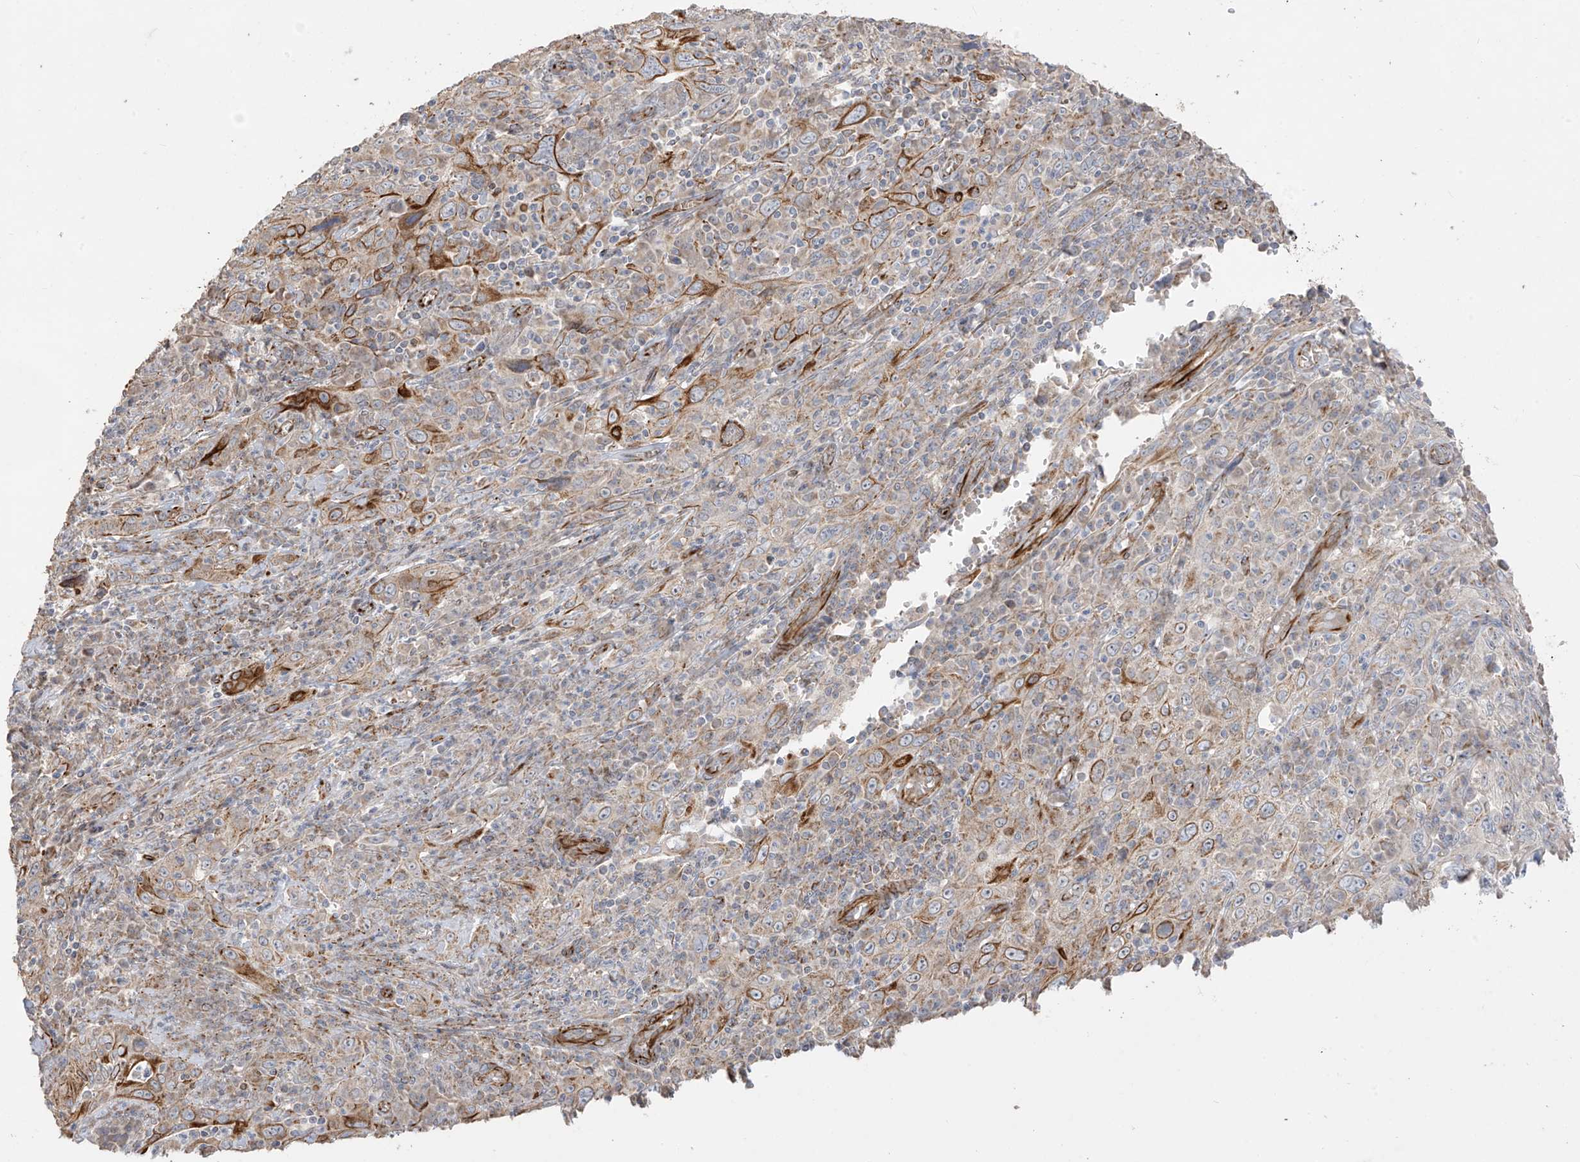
{"staining": {"intensity": "moderate", "quantity": "25%-75%", "location": "cytoplasmic/membranous"}, "tissue": "cervical cancer", "cell_type": "Tumor cells", "image_type": "cancer", "snomed": [{"axis": "morphology", "description": "Squamous cell carcinoma, NOS"}, {"axis": "topography", "description": "Cervix"}], "caption": "Cervical squamous cell carcinoma was stained to show a protein in brown. There is medium levels of moderate cytoplasmic/membranous positivity in about 25%-75% of tumor cells.", "gene": "DCDC2", "patient": {"sex": "female", "age": 46}}